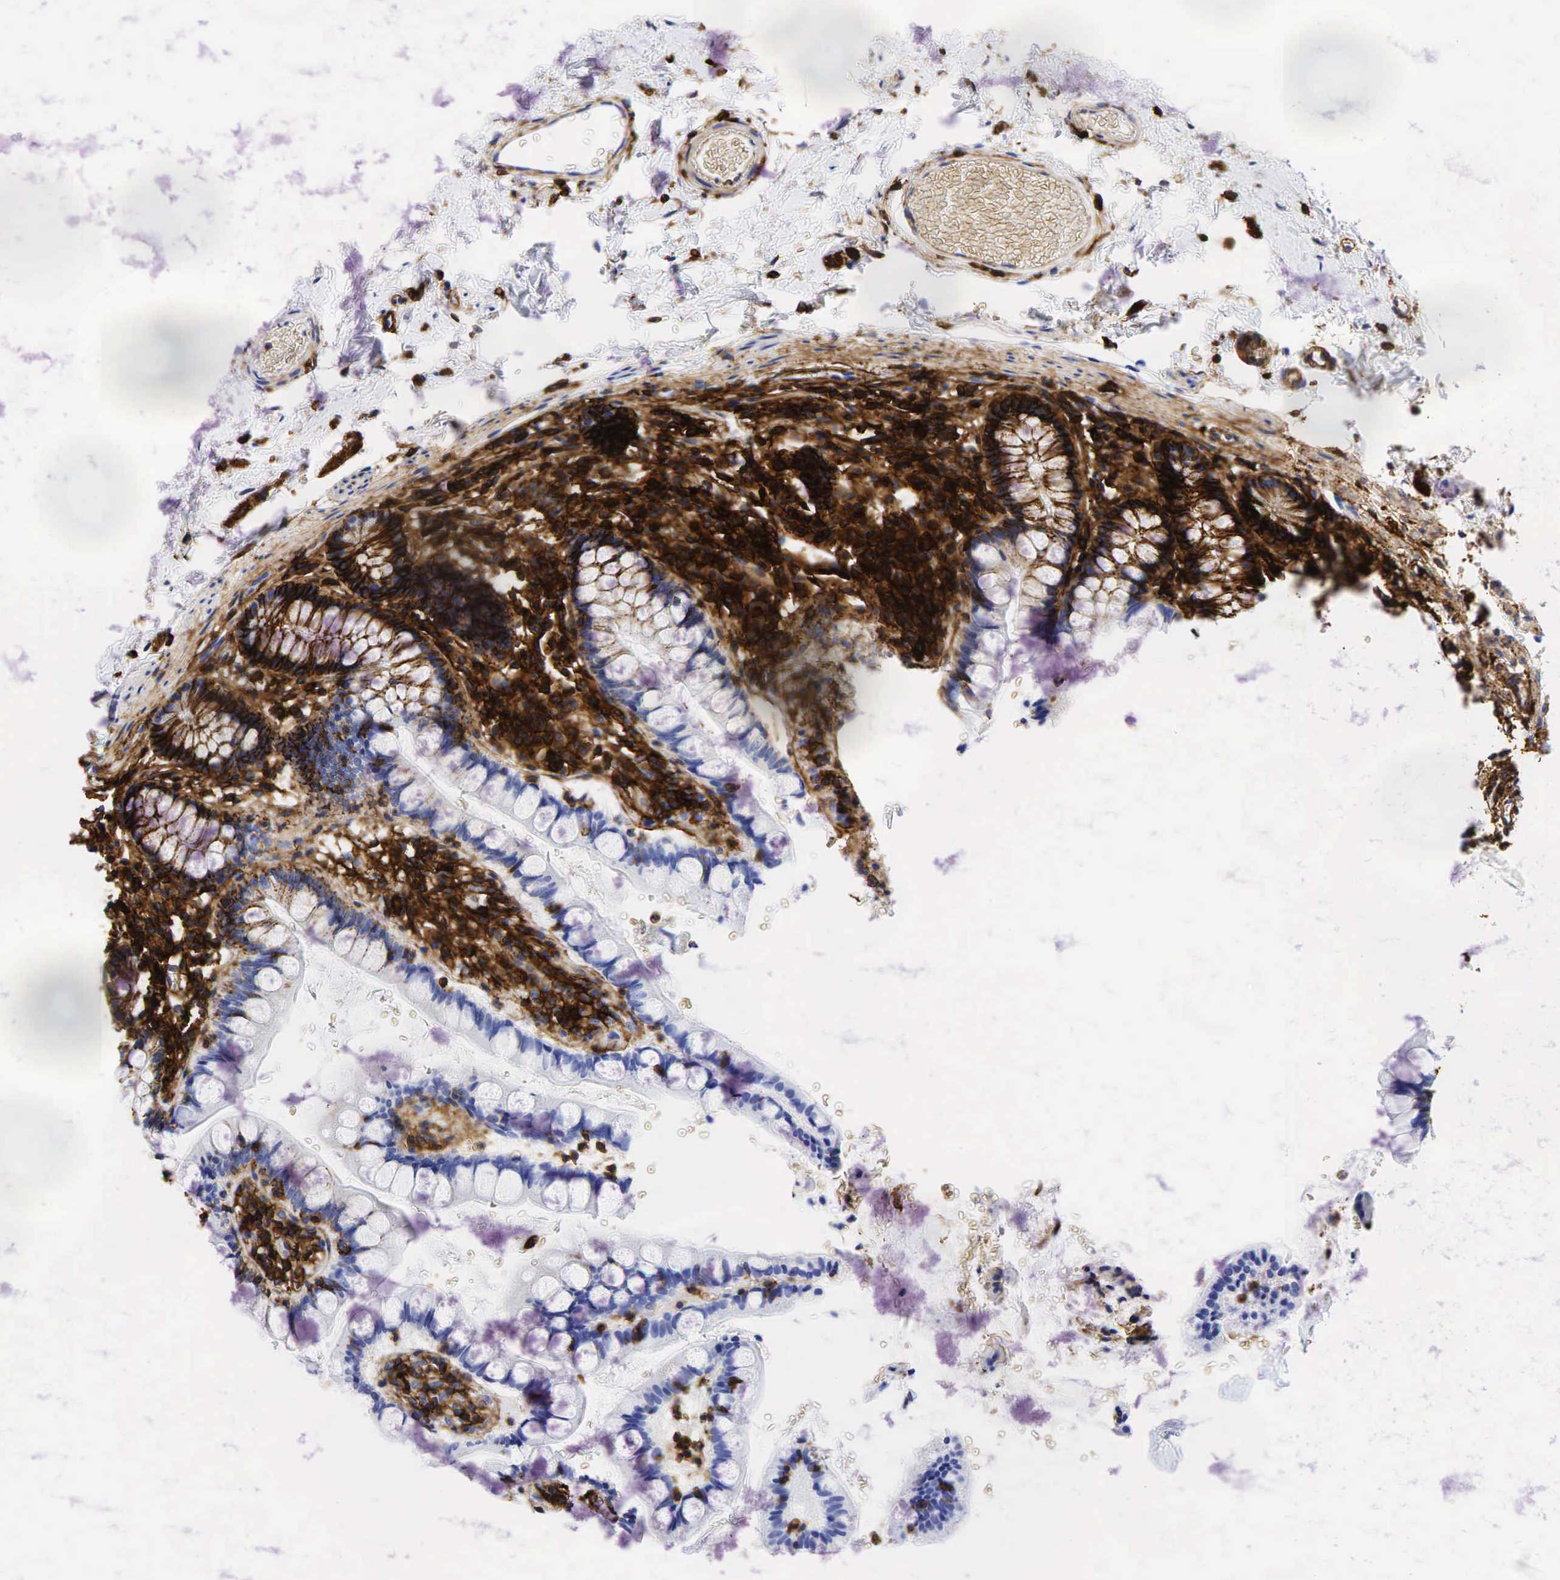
{"staining": {"intensity": "moderate", "quantity": ">75%", "location": "cytoplasmic/membranous"}, "tissue": "colon", "cell_type": "Endothelial cells", "image_type": "normal", "snomed": [{"axis": "morphology", "description": "Normal tissue, NOS"}, {"axis": "topography", "description": "Colon"}], "caption": "Protein staining shows moderate cytoplasmic/membranous positivity in approximately >75% of endothelial cells in benign colon.", "gene": "CD44", "patient": {"sex": "male", "age": 54}}